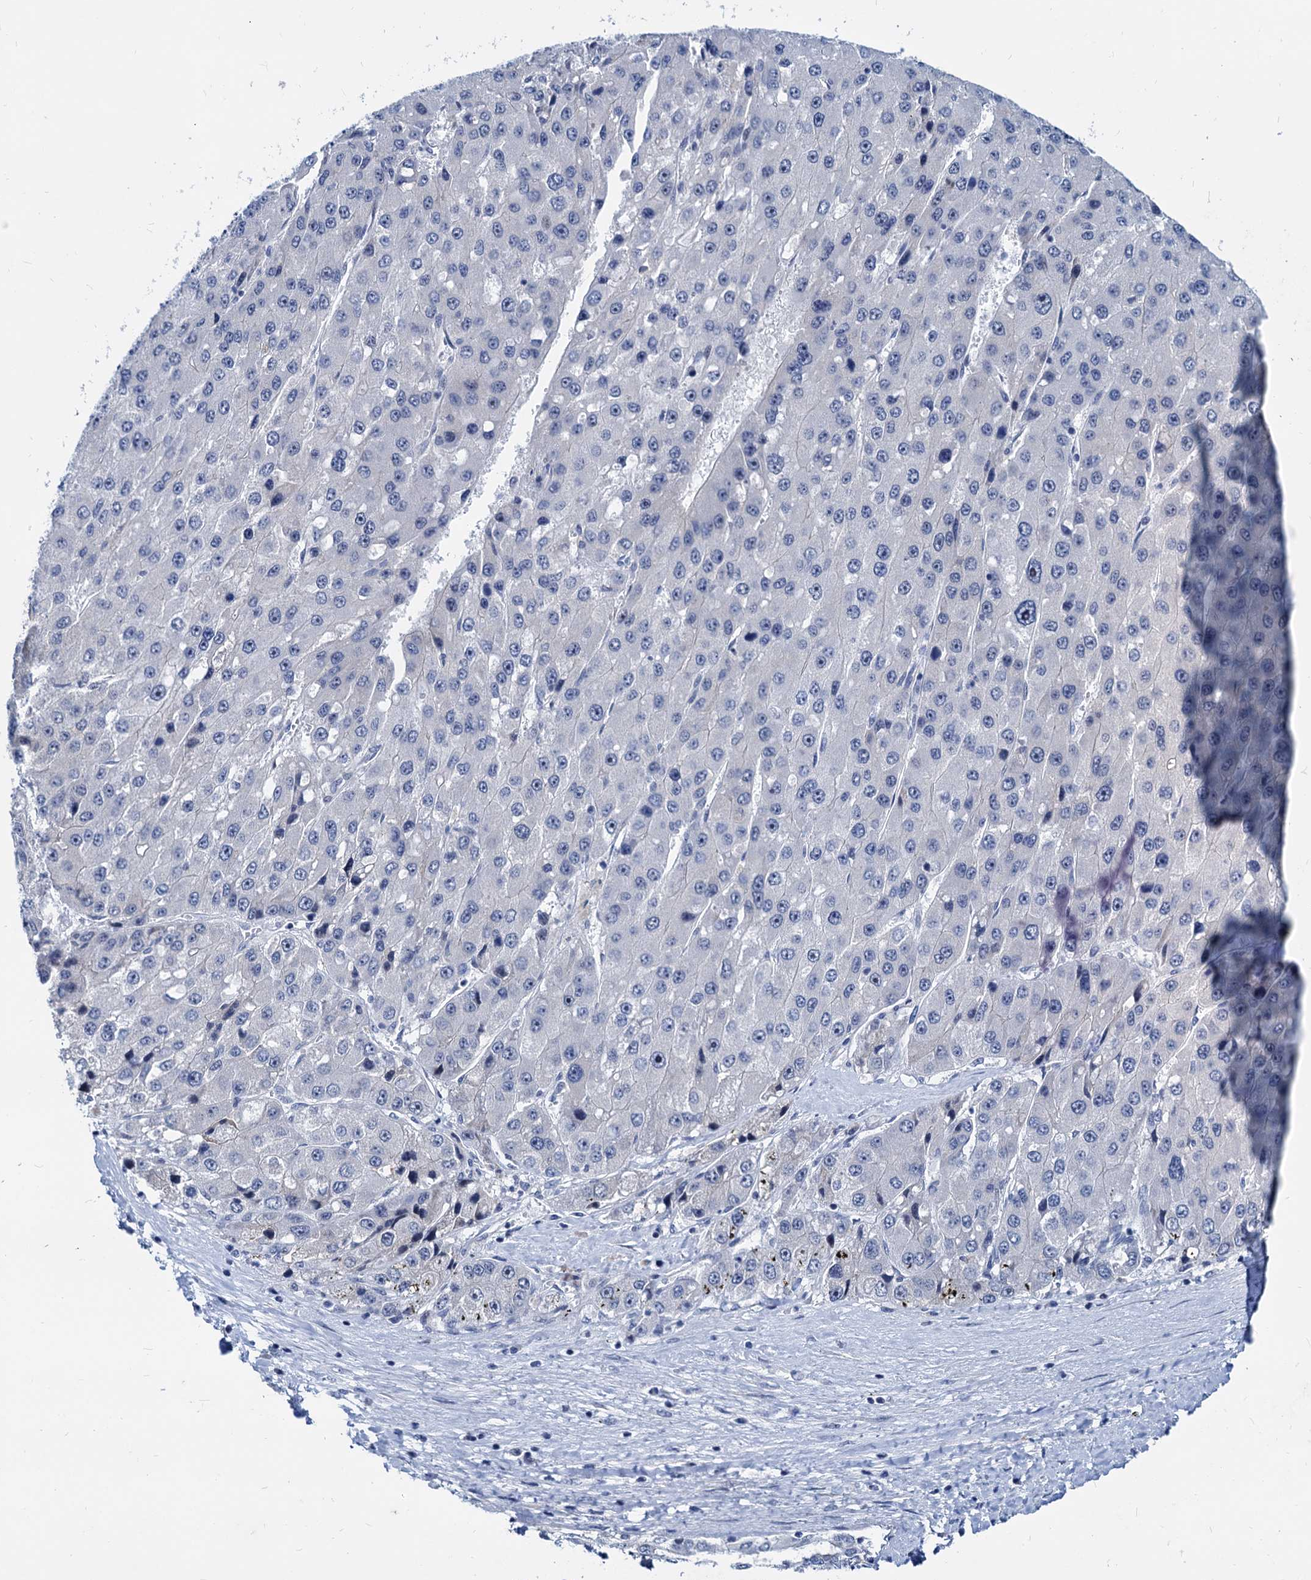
{"staining": {"intensity": "negative", "quantity": "none", "location": "none"}, "tissue": "liver cancer", "cell_type": "Tumor cells", "image_type": "cancer", "snomed": [{"axis": "morphology", "description": "Carcinoma, Hepatocellular, NOS"}, {"axis": "topography", "description": "Liver"}], "caption": "Liver cancer was stained to show a protein in brown. There is no significant positivity in tumor cells. (DAB IHC, high magnification).", "gene": "HSF2", "patient": {"sex": "female", "age": 73}}